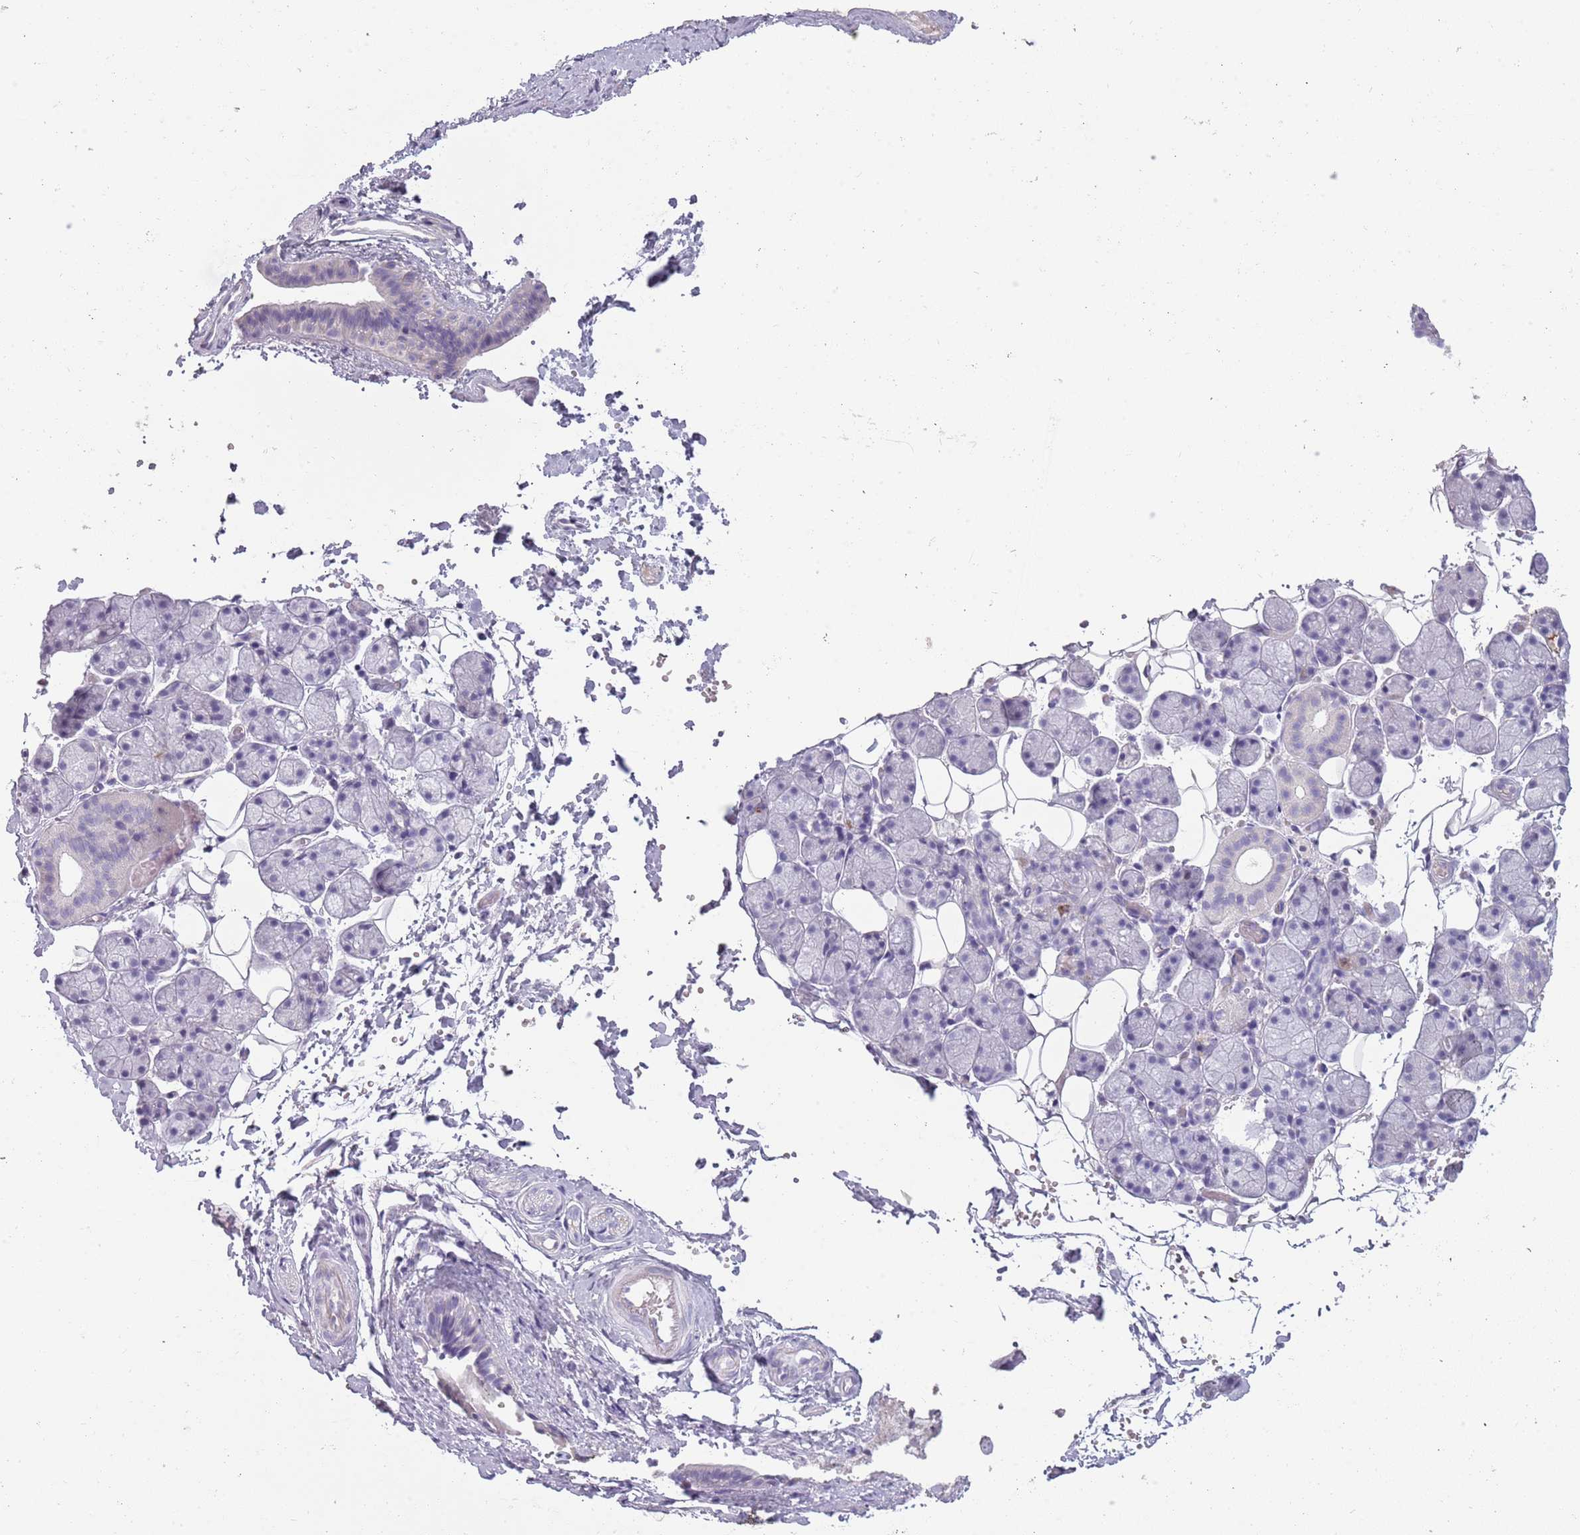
{"staining": {"intensity": "negative", "quantity": "none", "location": "none"}, "tissue": "salivary gland", "cell_type": "Glandular cells", "image_type": "normal", "snomed": [{"axis": "morphology", "description": "Normal tissue, NOS"}, {"axis": "topography", "description": "Salivary gland"}], "caption": "Salivary gland stained for a protein using immunohistochemistry reveals no staining glandular cells.", "gene": "TNFRSF6B", "patient": {"sex": "female", "age": 33}}